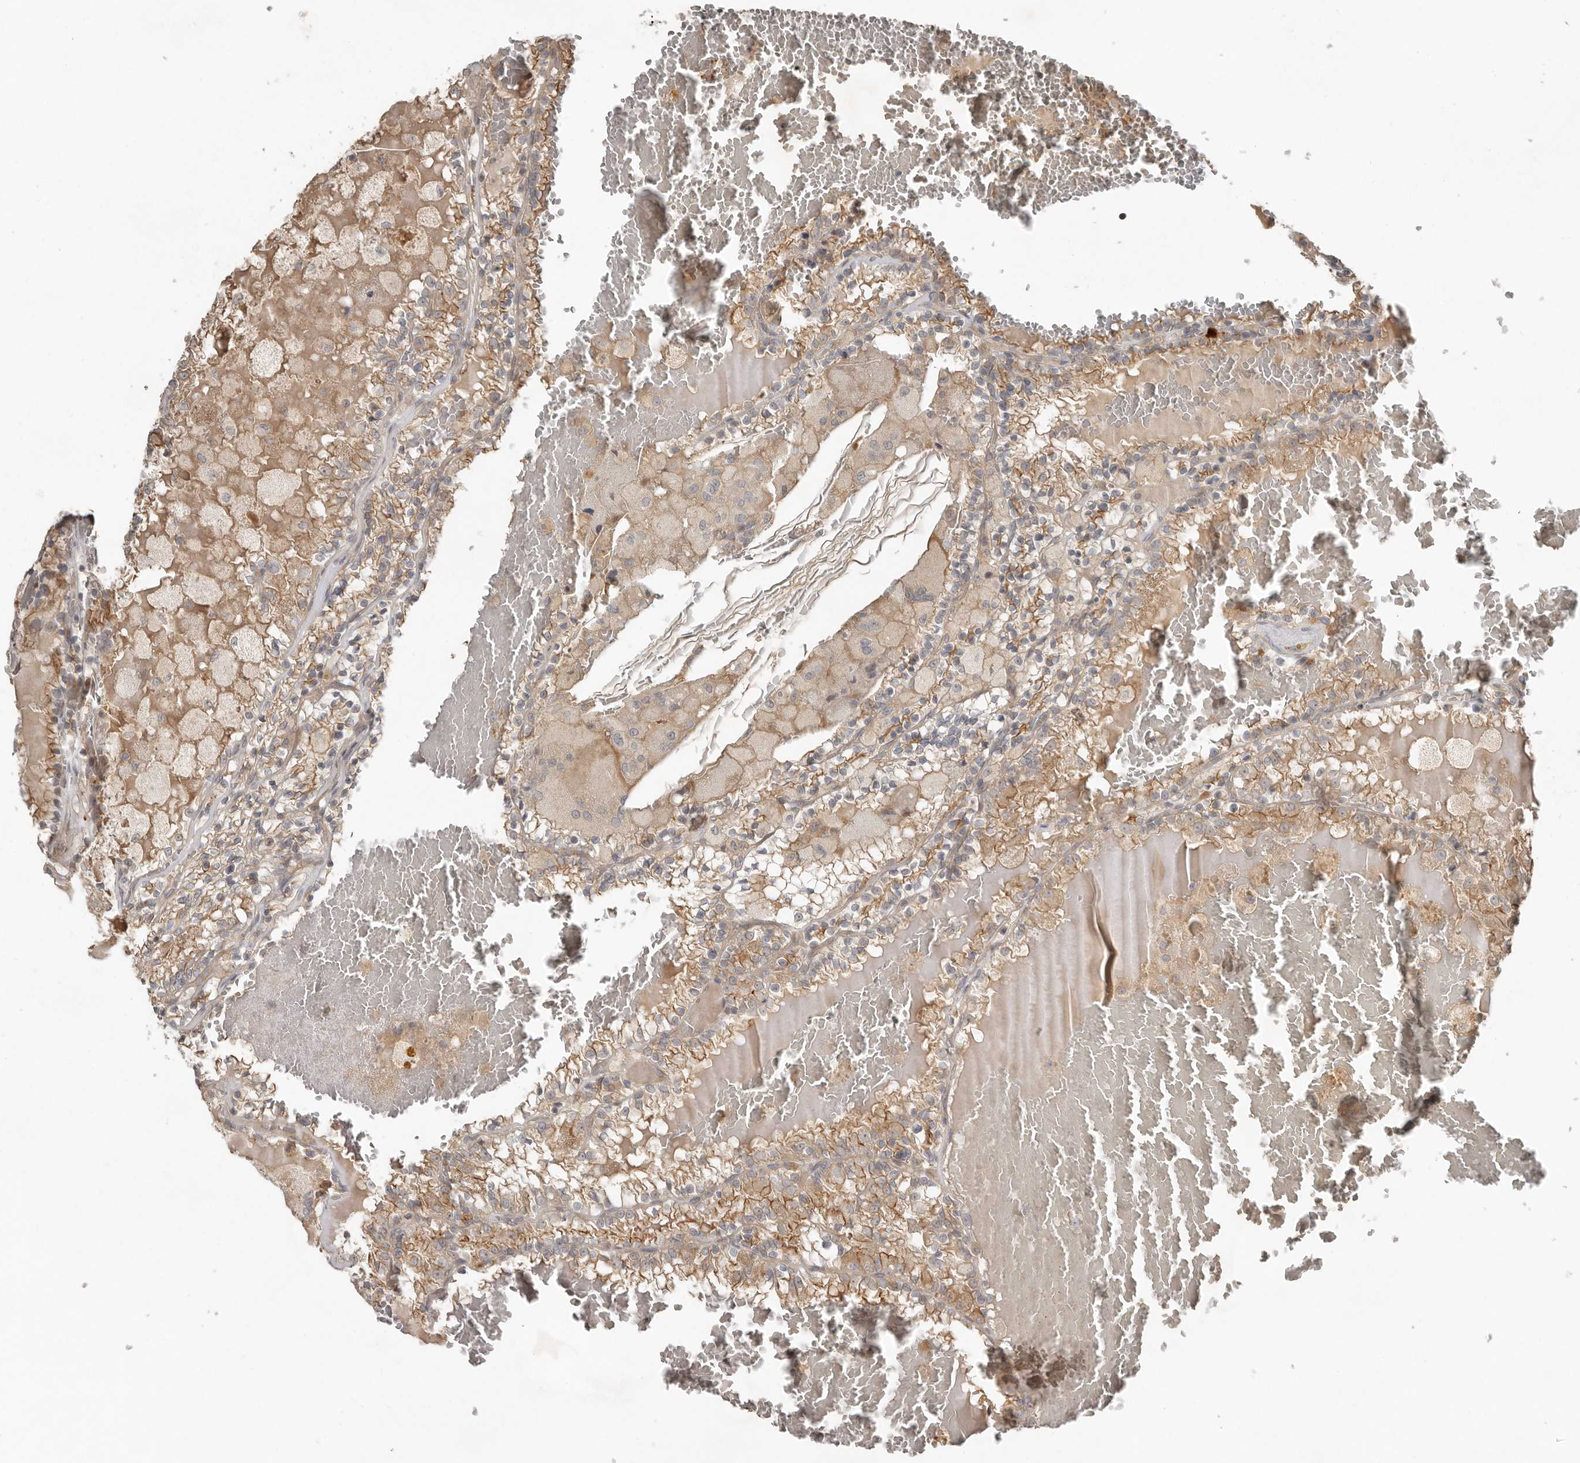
{"staining": {"intensity": "moderate", "quantity": ">75%", "location": "cytoplasmic/membranous"}, "tissue": "renal cancer", "cell_type": "Tumor cells", "image_type": "cancer", "snomed": [{"axis": "morphology", "description": "Adenocarcinoma, NOS"}, {"axis": "topography", "description": "Kidney"}], "caption": "Renal cancer stained with a protein marker shows moderate staining in tumor cells.", "gene": "TEAD3", "patient": {"sex": "female", "age": 56}}